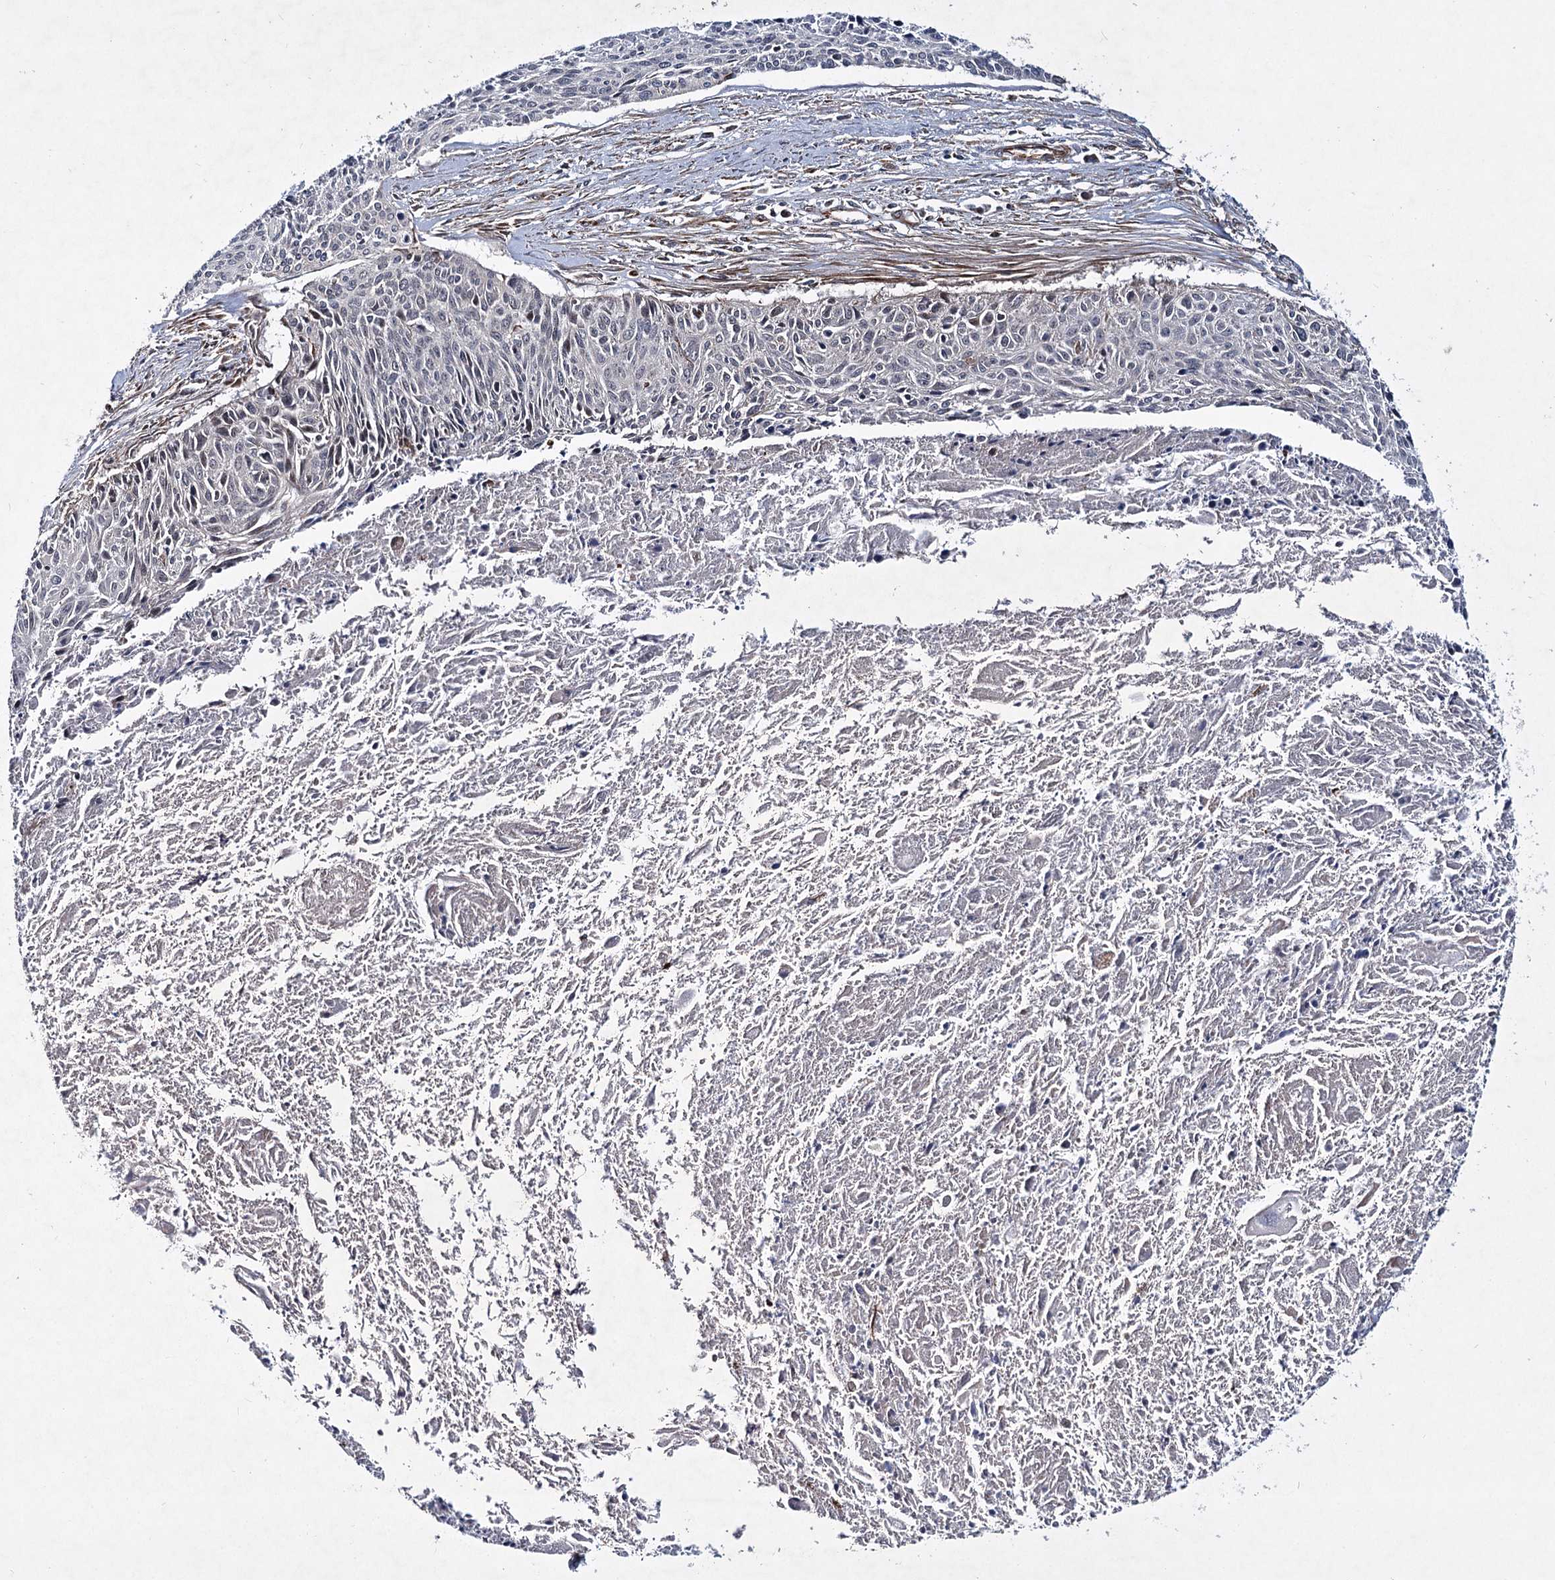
{"staining": {"intensity": "negative", "quantity": "none", "location": "none"}, "tissue": "cervical cancer", "cell_type": "Tumor cells", "image_type": "cancer", "snomed": [{"axis": "morphology", "description": "Squamous cell carcinoma, NOS"}, {"axis": "topography", "description": "Cervix"}], "caption": "This is an immunohistochemistry photomicrograph of cervical cancer. There is no staining in tumor cells.", "gene": "DPEP2", "patient": {"sex": "female", "age": 55}}